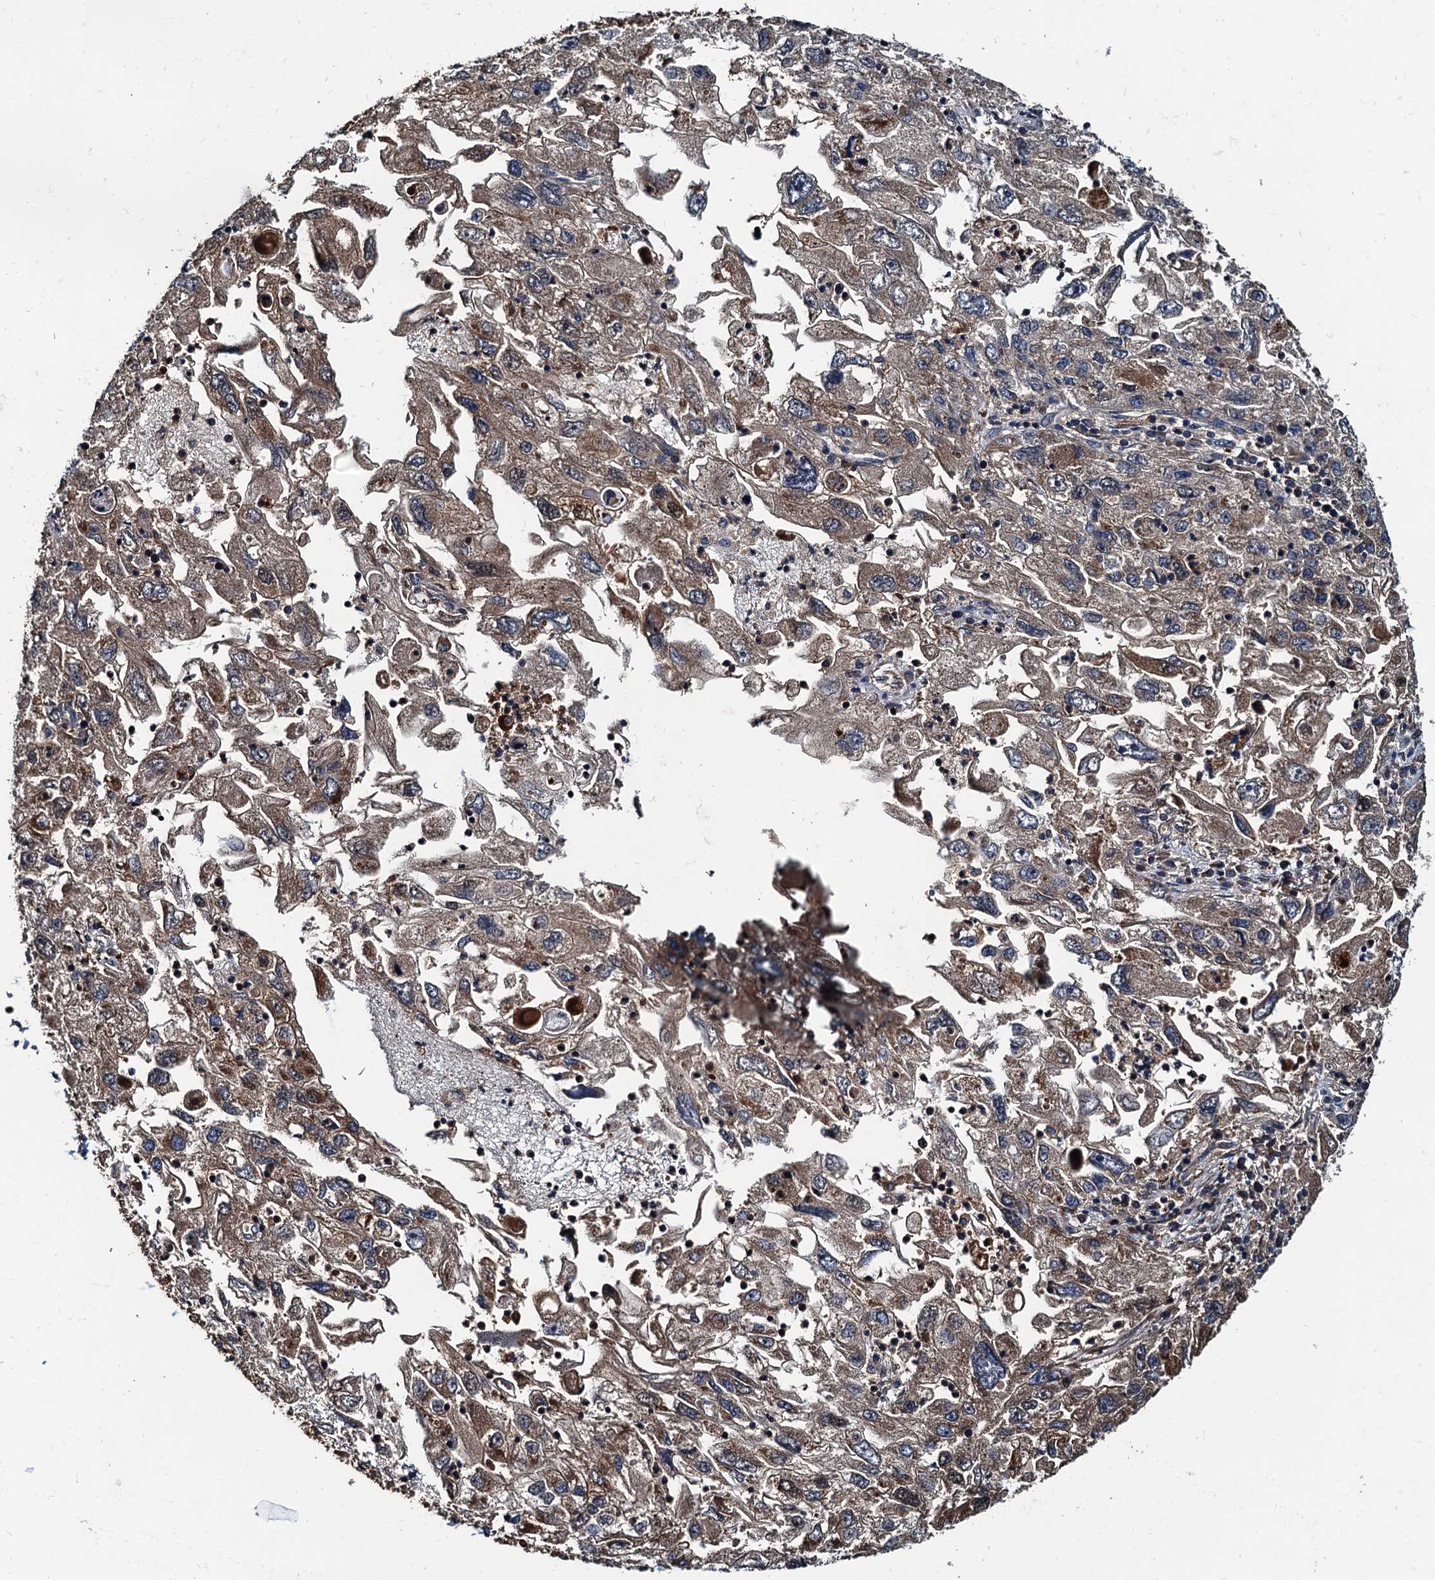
{"staining": {"intensity": "weak", "quantity": "25%-75%", "location": "cytoplasmic/membranous"}, "tissue": "endometrial cancer", "cell_type": "Tumor cells", "image_type": "cancer", "snomed": [{"axis": "morphology", "description": "Adenocarcinoma, NOS"}, {"axis": "topography", "description": "Endometrium"}], "caption": "Weak cytoplasmic/membranous positivity is seen in about 25%-75% of tumor cells in endometrial cancer (adenocarcinoma). The staining was performed using DAB (3,3'-diaminobenzidine), with brown indicating positive protein expression. Nuclei are stained blue with hematoxylin.", "gene": "USP6NL", "patient": {"sex": "female", "age": 49}}